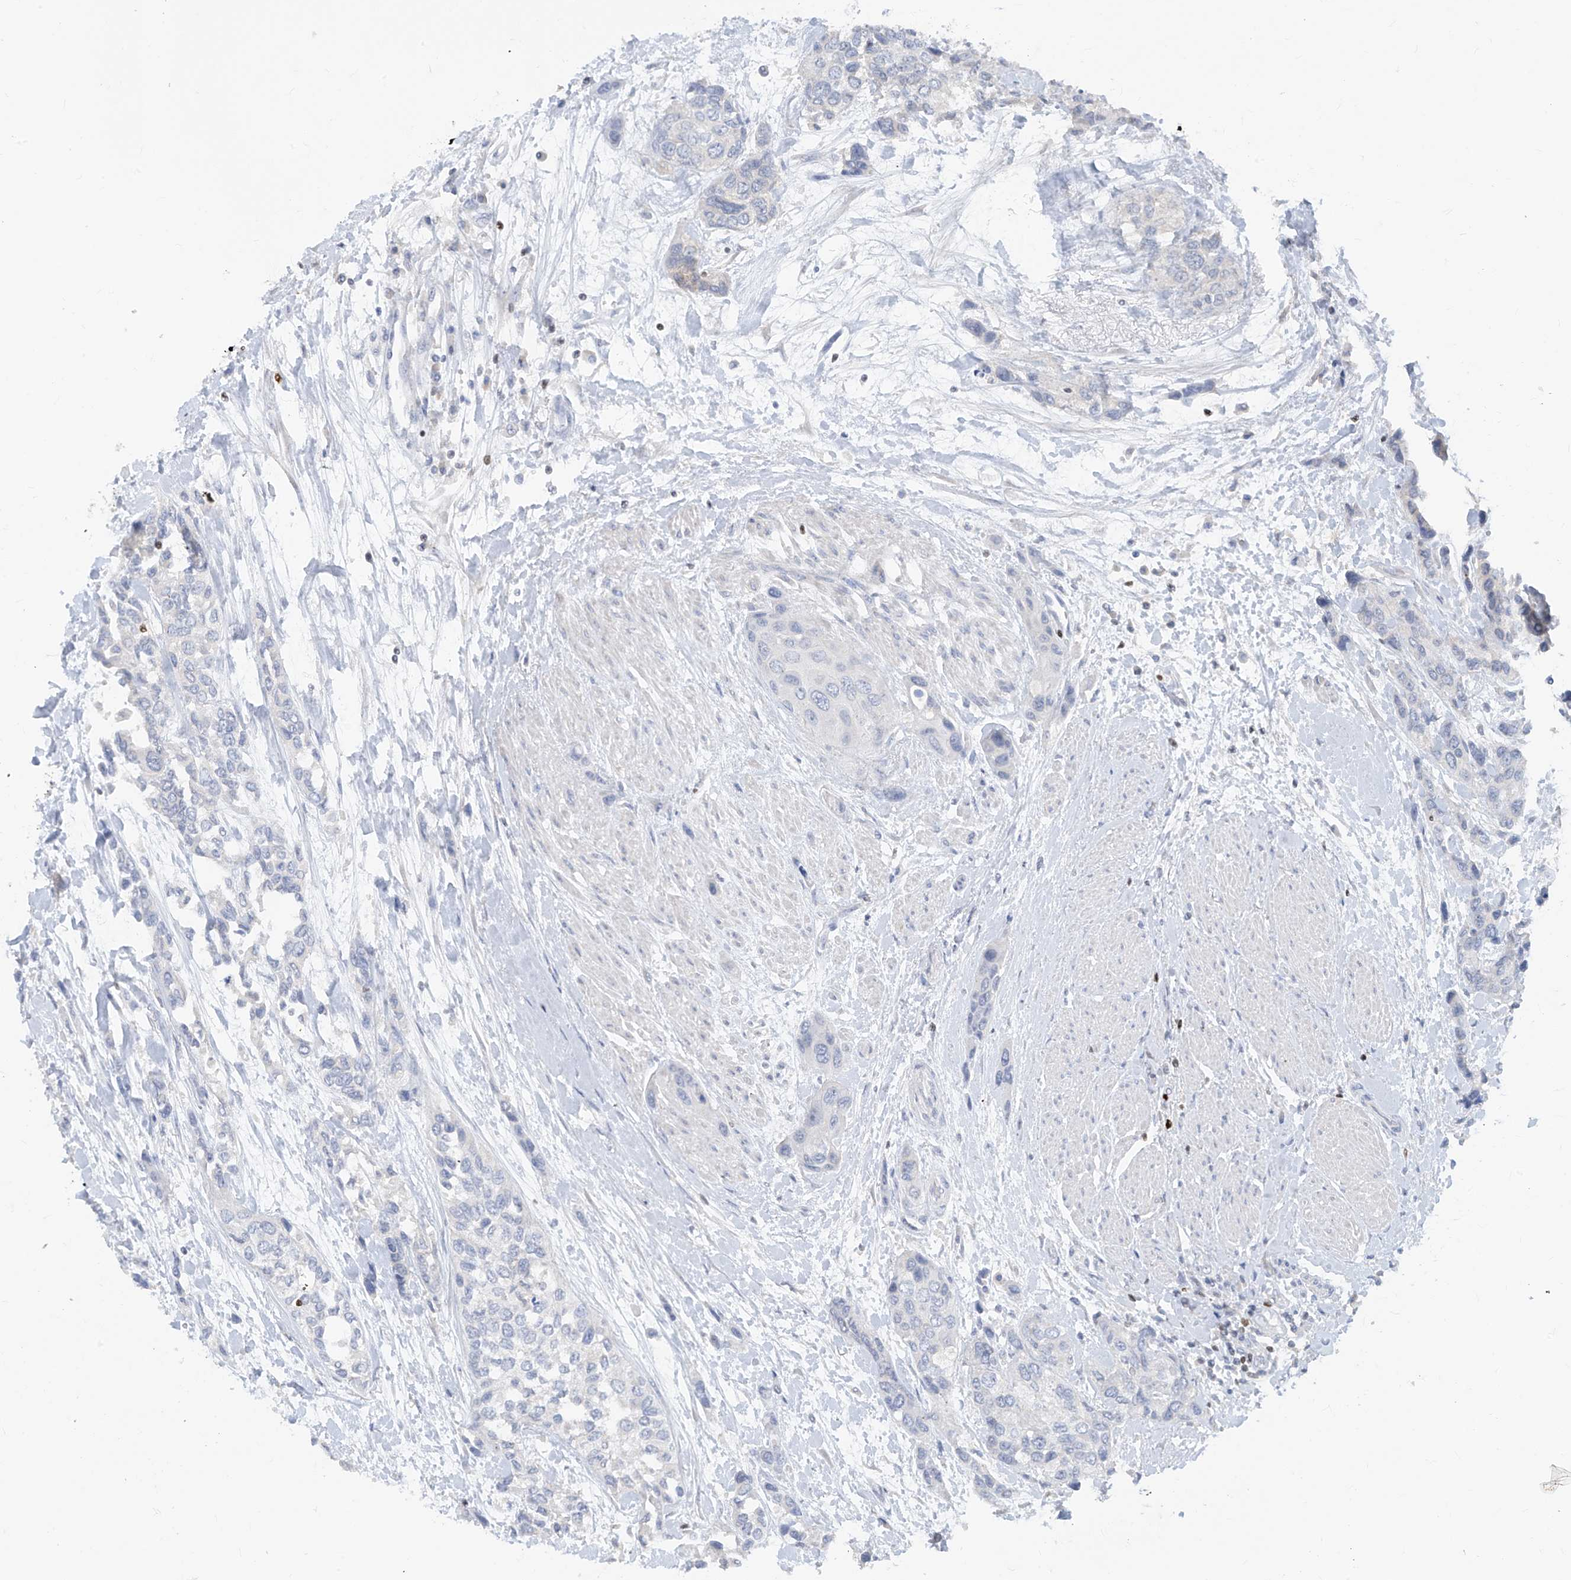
{"staining": {"intensity": "negative", "quantity": "none", "location": "none"}, "tissue": "urothelial cancer", "cell_type": "Tumor cells", "image_type": "cancer", "snomed": [{"axis": "morphology", "description": "Normal tissue, NOS"}, {"axis": "morphology", "description": "Urothelial carcinoma, High grade"}, {"axis": "topography", "description": "Vascular tissue"}, {"axis": "topography", "description": "Urinary bladder"}], "caption": "Immunohistochemistry micrograph of human high-grade urothelial carcinoma stained for a protein (brown), which demonstrates no expression in tumor cells. Brightfield microscopy of immunohistochemistry (IHC) stained with DAB (3,3'-diaminobenzidine) (brown) and hematoxylin (blue), captured at high magnification.", "gene": "TBX21", "patient": {"sex": "female", "age": 56}}